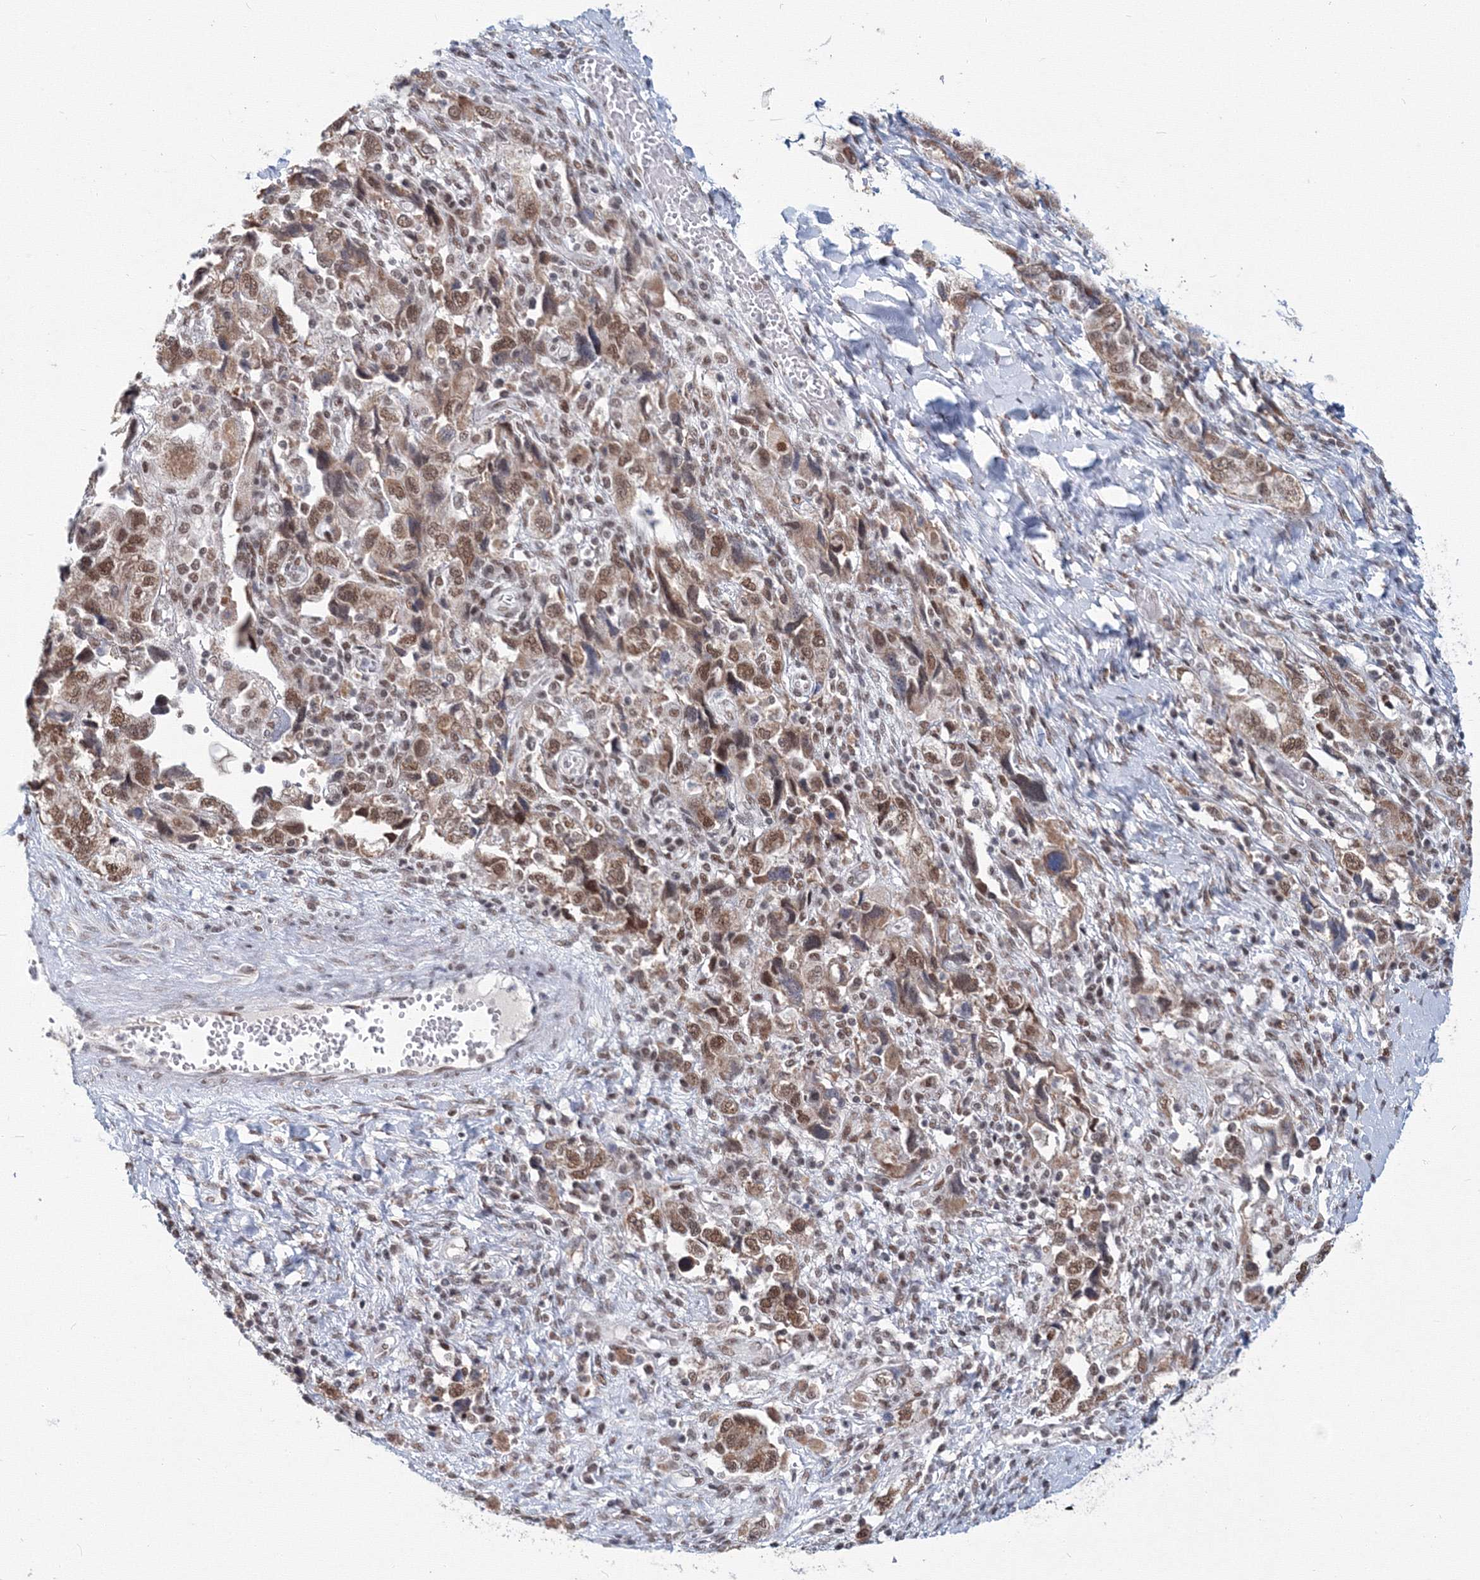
{"staining": {"intensity": "moderate", "quantity": ">75%", "location": "nuclear"}, "tissue": "ovarian cancer", "cell_type": "Tumor cells", "image_type": "cancer", "snomed": [{"axis": "morphology", "description": "Carcinoma, NOS"}, {"axis": "morphology", "description": "Cystadenocarcinoma, serous, NOS"}, {"axis": "topography", "description": "Ovary"}], "caption": "The histopathology image displays immunohistochemical staining of ovarian cancer. There is moderate nuclear expression is present in approximately >75% of tumor cells.", "gene": "SF3B6", "patient": {"sex": "female", "age": 69}}